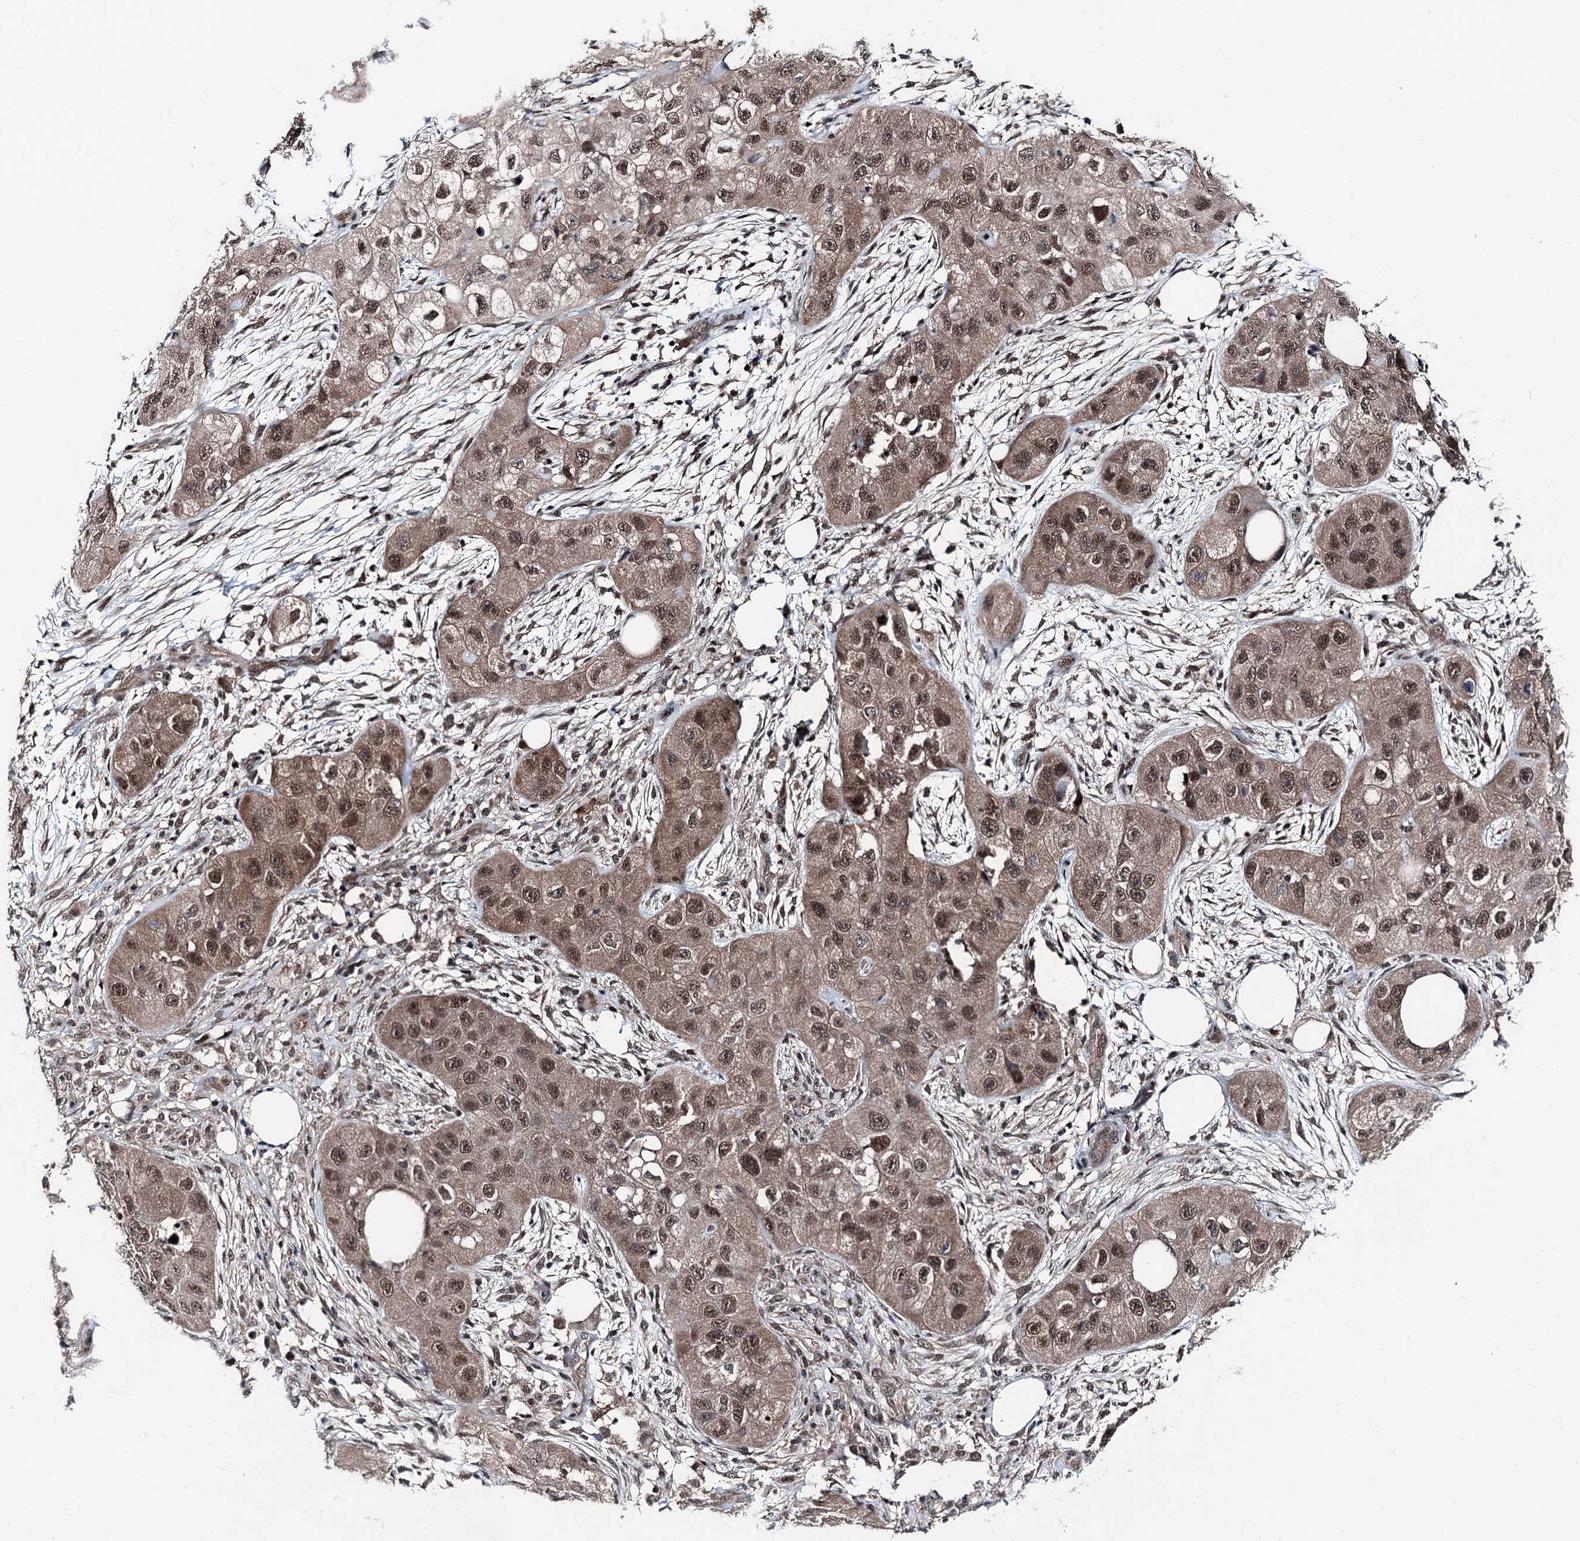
{"staining": {"intensity": "moderate", "quantity": ">75%", "location": "nuclear"}, "tissue": "skin cancer", "cell_type": "Tumor cells", "image_type": "cancer", "snomed": [{"axis": "morphology", "description": "Squamous cell carcinoma, NOS"}, {"axis": "topography", "description": "Skin"}, {"axis": "topography", "description": "Subcutis"}], "caption": "IHC image of human skin cancer stained for a protein (brown), which shows medium levels of moderate nuclear positivity in approximately >75% of tumor cells.", "gene": "PSMD13", "patient": {"sex": "male", "age": 73}}